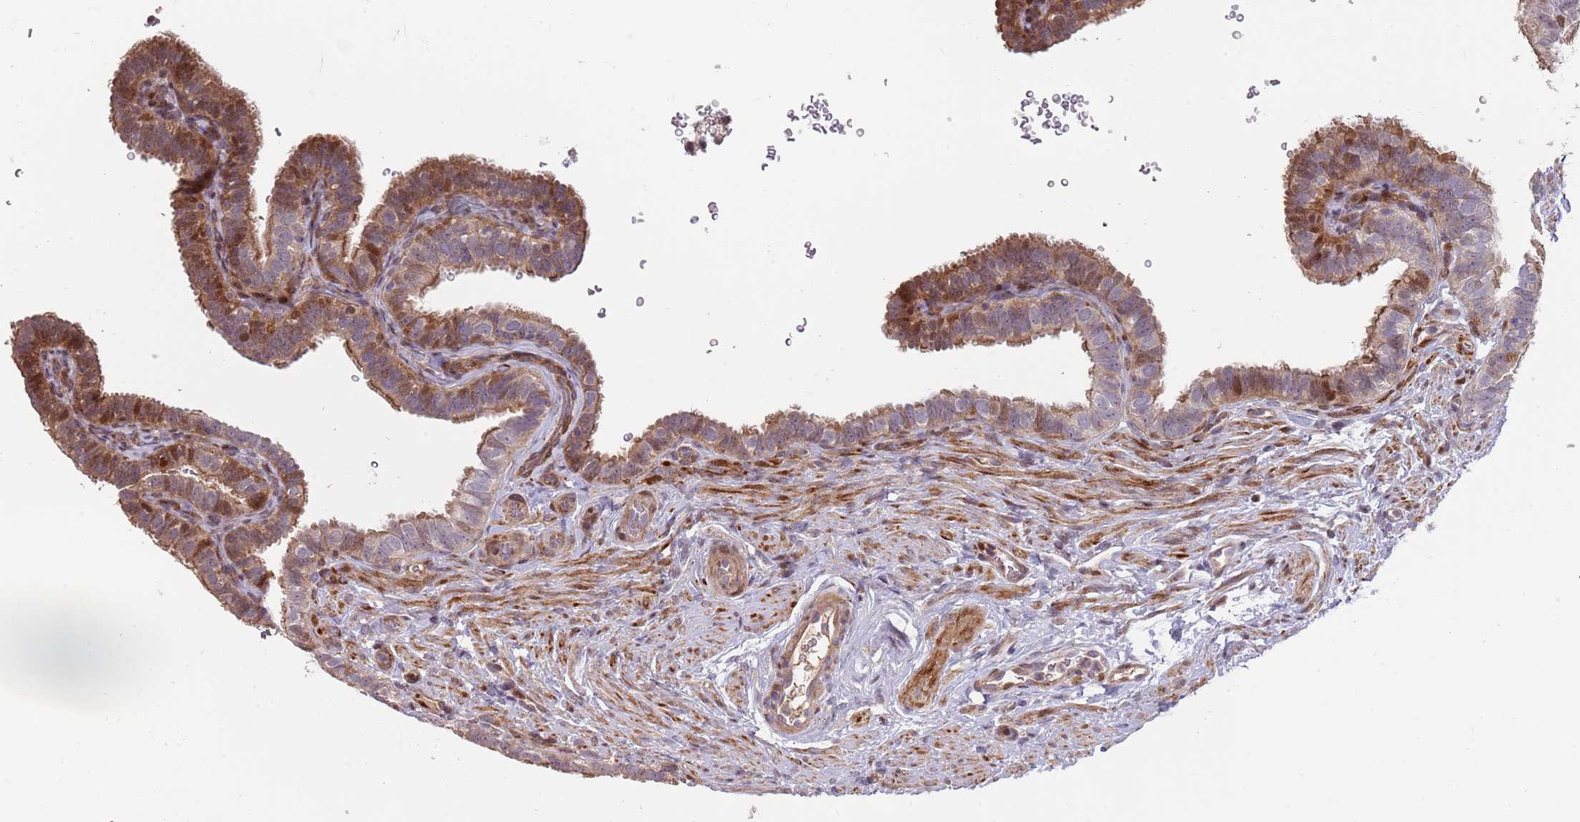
{"staining": {"intensity": "moderate", "quantity": "25%-75%", "location": "cytoplasmic/membranous,nuclear"}, "tissue": "fallopian tube", "cell_type": "Glandular cells", "image_type": "normal", "snomed": [{"axis": "morphology", "description": "Normal tissue, NOS"}, {"axis": "topography", "description": "Fallopian tube"}], "caption": "Protein staining by immunohistochemistry (IHC) shows moderate cytoplasmic/membranous,nuclear expression in approximately 25%-75% of glandular cells in benign fallopian tube. (Brightfield microscopy of DAB IHC at high magnification).", "gene": "SYNDIG1L", "patient": {"sex": "female", "age": 41}}